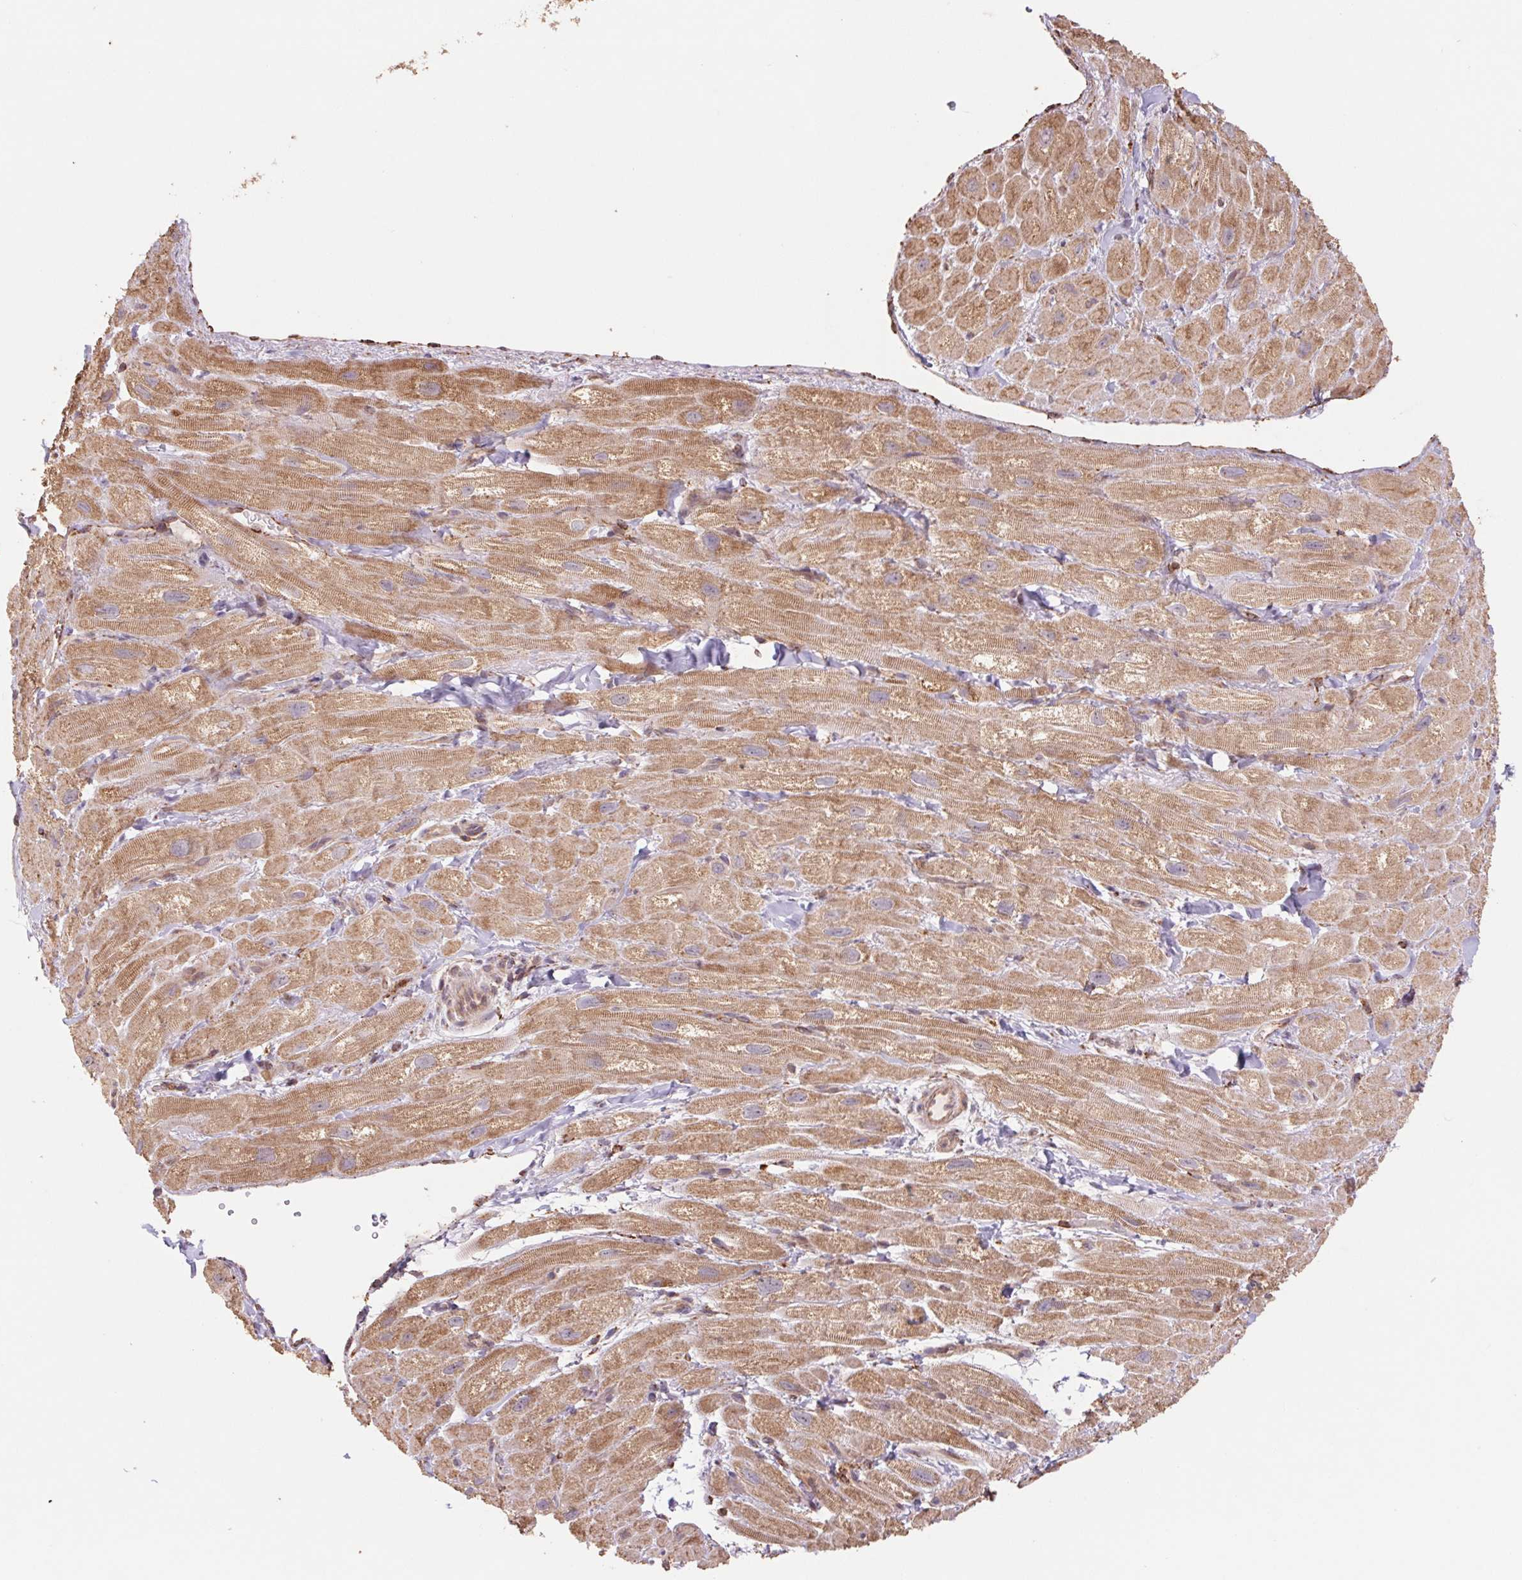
{"staining": {"intensity": "moderate", "quantity": ">75%", "location": "cytoplasmic/membranous"}, "tissue": "heart muscle", "cell_type": "Cardiomyocytes", "image_type": "normal", "snomed": [{"axis": "morphology", "description": "Normal tissue, NOS"}, {"axis": "topography", "description": "Heart"}], "caption": "Immunohistochemical staining of unremarkable heart muscle exhibits >75% levels of moderate cytoplasmic/membranous protein positivity in approximately >75% of cardiomyocytes. Immunohistochemistry stains the protein in brown and the nuclei are stained blue.", "gene": "URM1", "patient": {"sex": "female", "age": 62}}